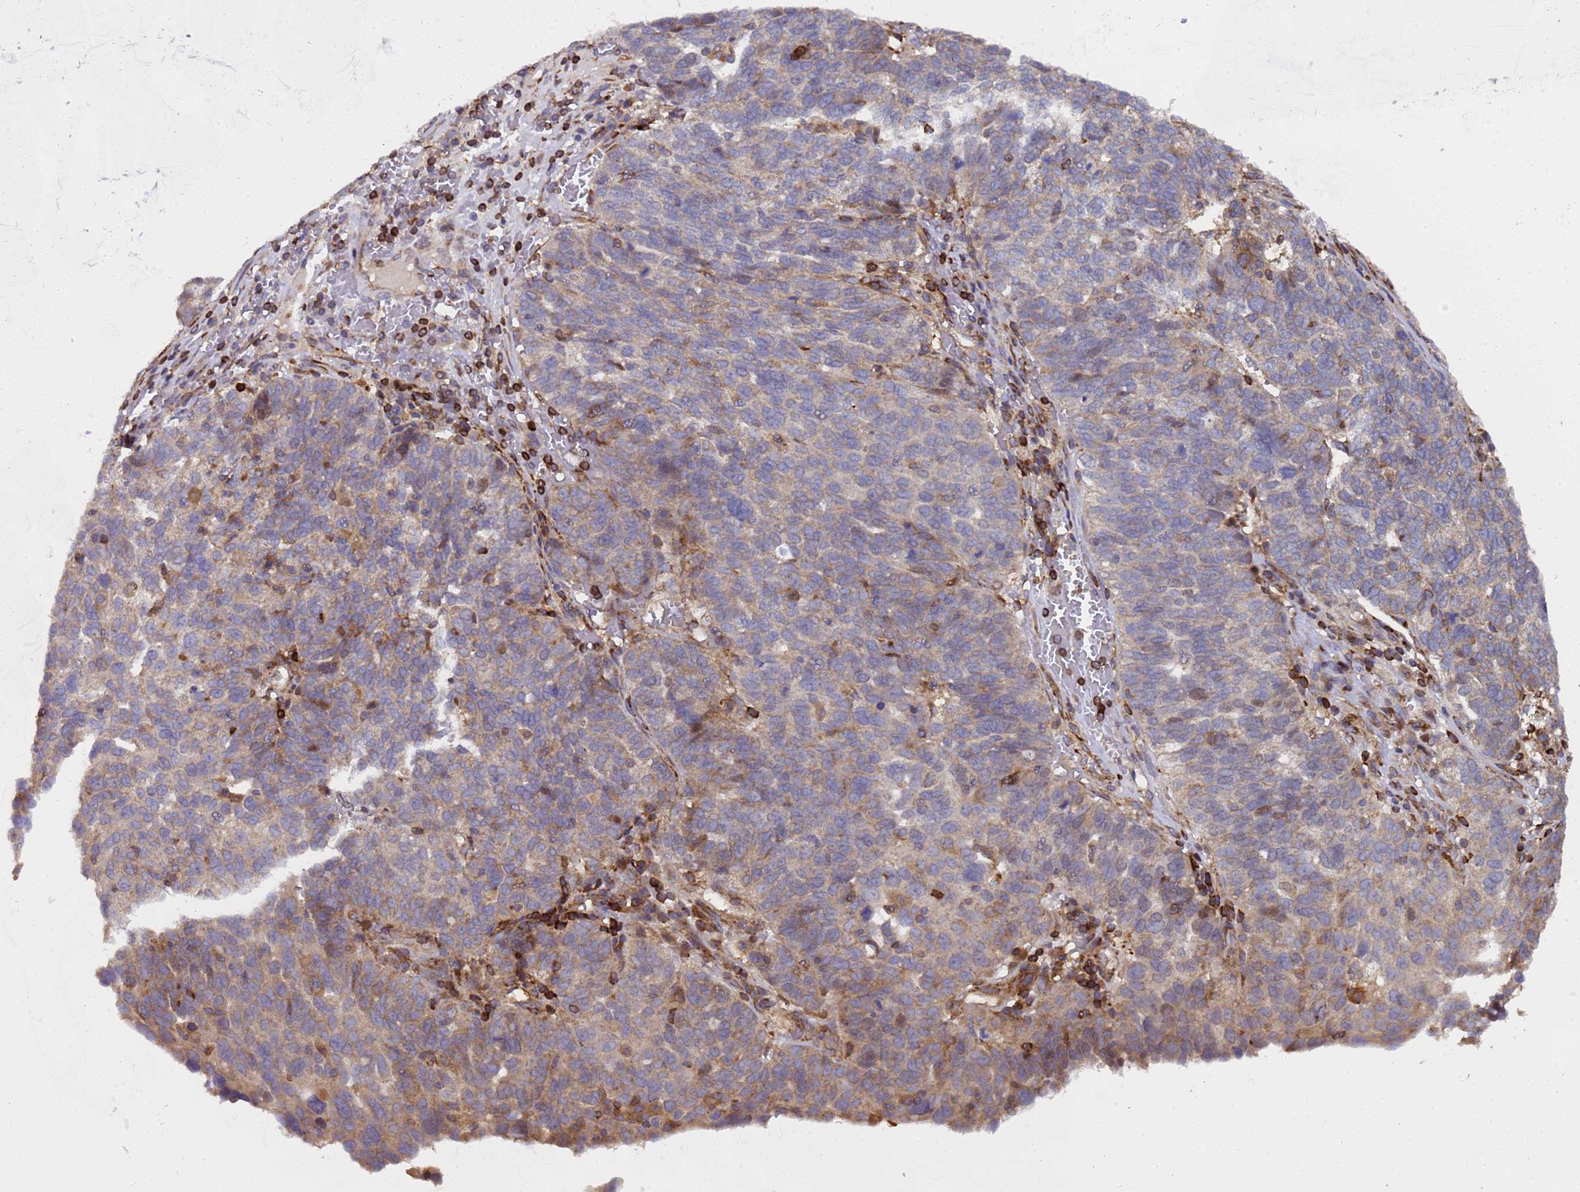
{"staining": {"intensity": "weak", "quantity": "25%-75%", "location": "cytoplasmic/membranous"}, "tissue": "ovarian cancer", "cell_type": "Tumor cells", "image_type": "cancer", "snomed": [{"axis": "morphology", "description": "Cystadenocarcinoma, serous, NOS"}, {"axis": "topography", "description": "Ovary"}], "caption": "Approximately 25%-75% of tumor cells in human ovarian cancer exhibit weak cytoplasmic/membranous protein positivity as visualized by brown immunohistochemical staining.", "gene": "MOCS1", "patient": {"sex": "female", "age": 59}}